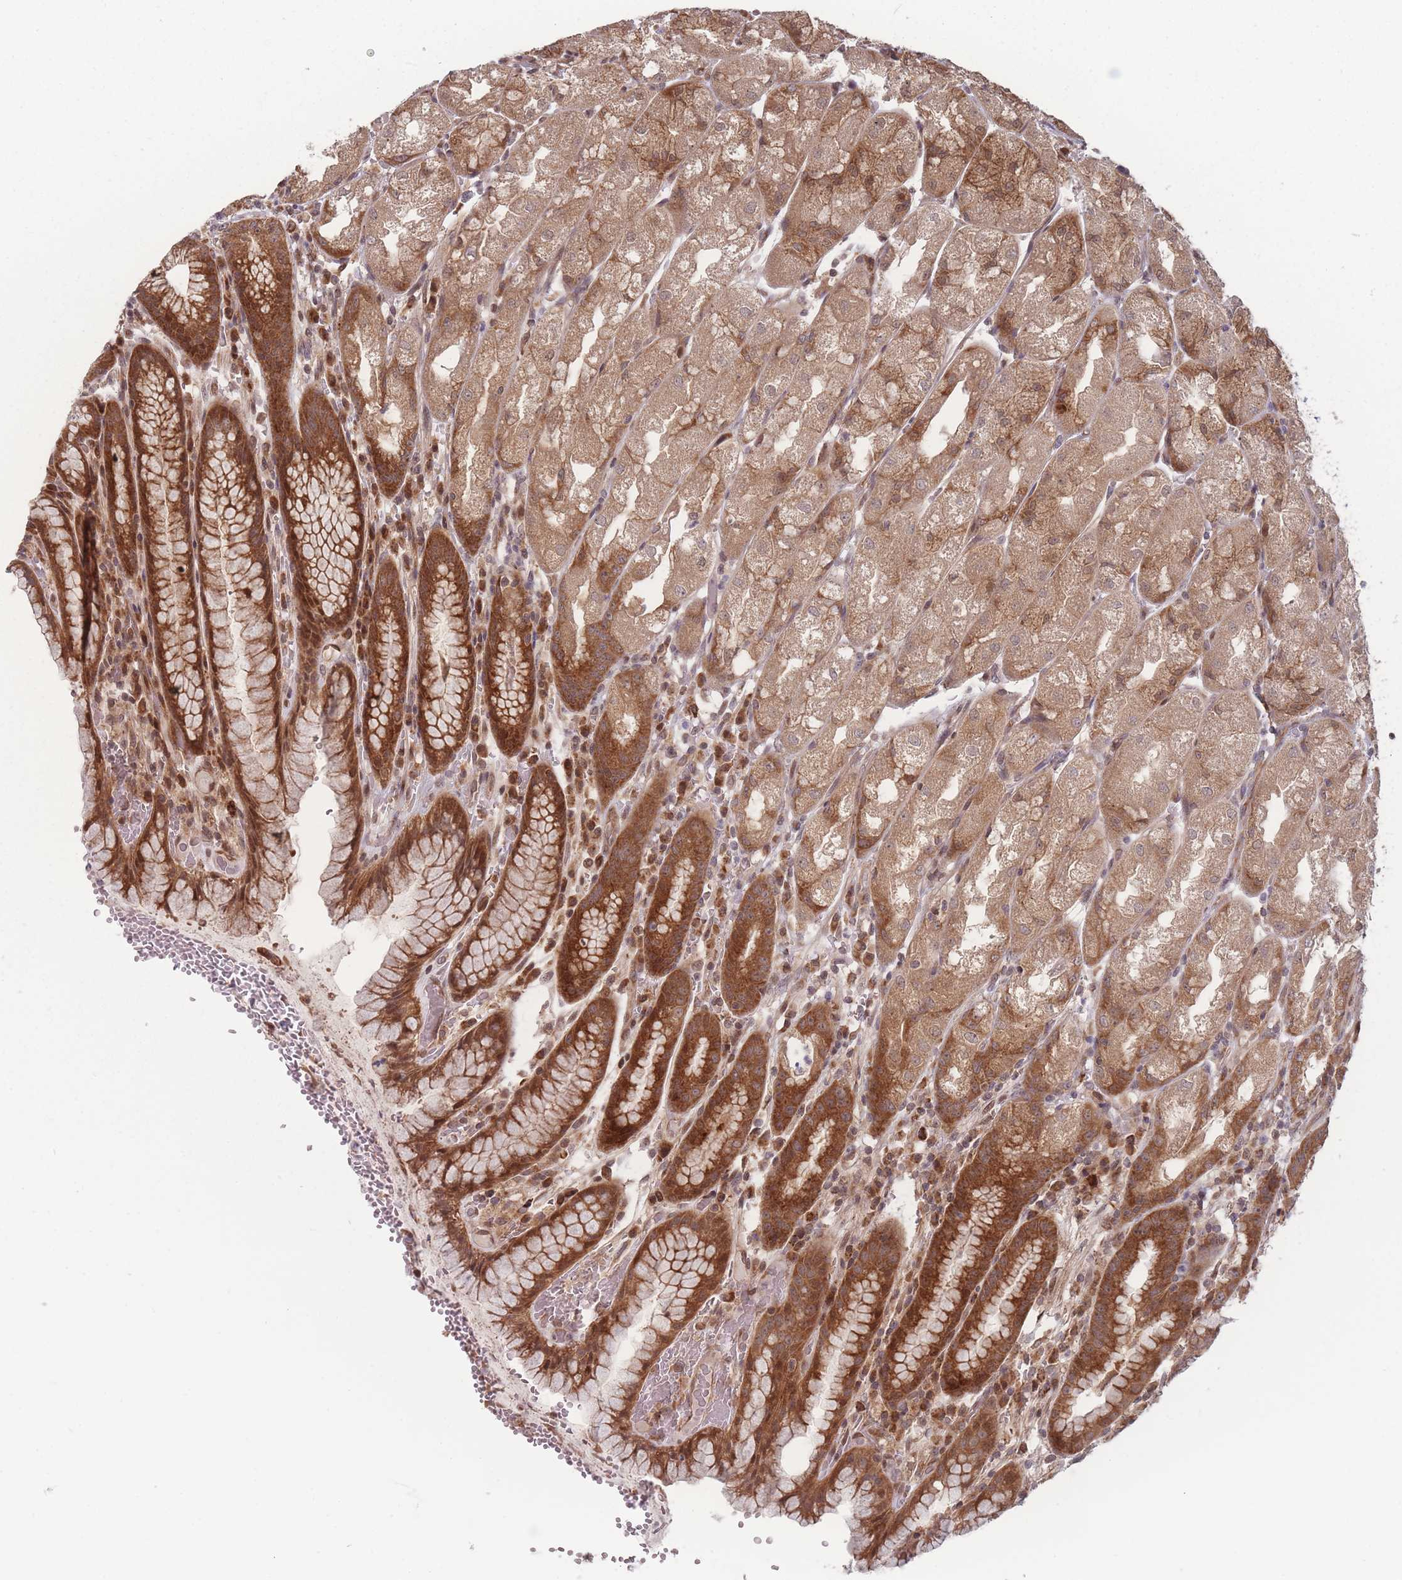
{"staining": {"intensity": "strong", "quantity": ">75%", "location": "cytoplasmic/membranous,nuclear"}, "tissue": "stomach", "cell_type": "Glandular cells", "image_type": "normal", "snomed": [{"axis": "morphology", "description": "Normal tissue, NOS"}, {"axis": "topography", "description": "Stomach, upper"}], "caption": "Immunohistochemistry of normal stomach exhibits high levels of strong cytoplasmic/membranous,nuclear positivity in about >75% of glandular cells.", "gene": "RPS18", "patient": {"sex": "male", "age": 52}}